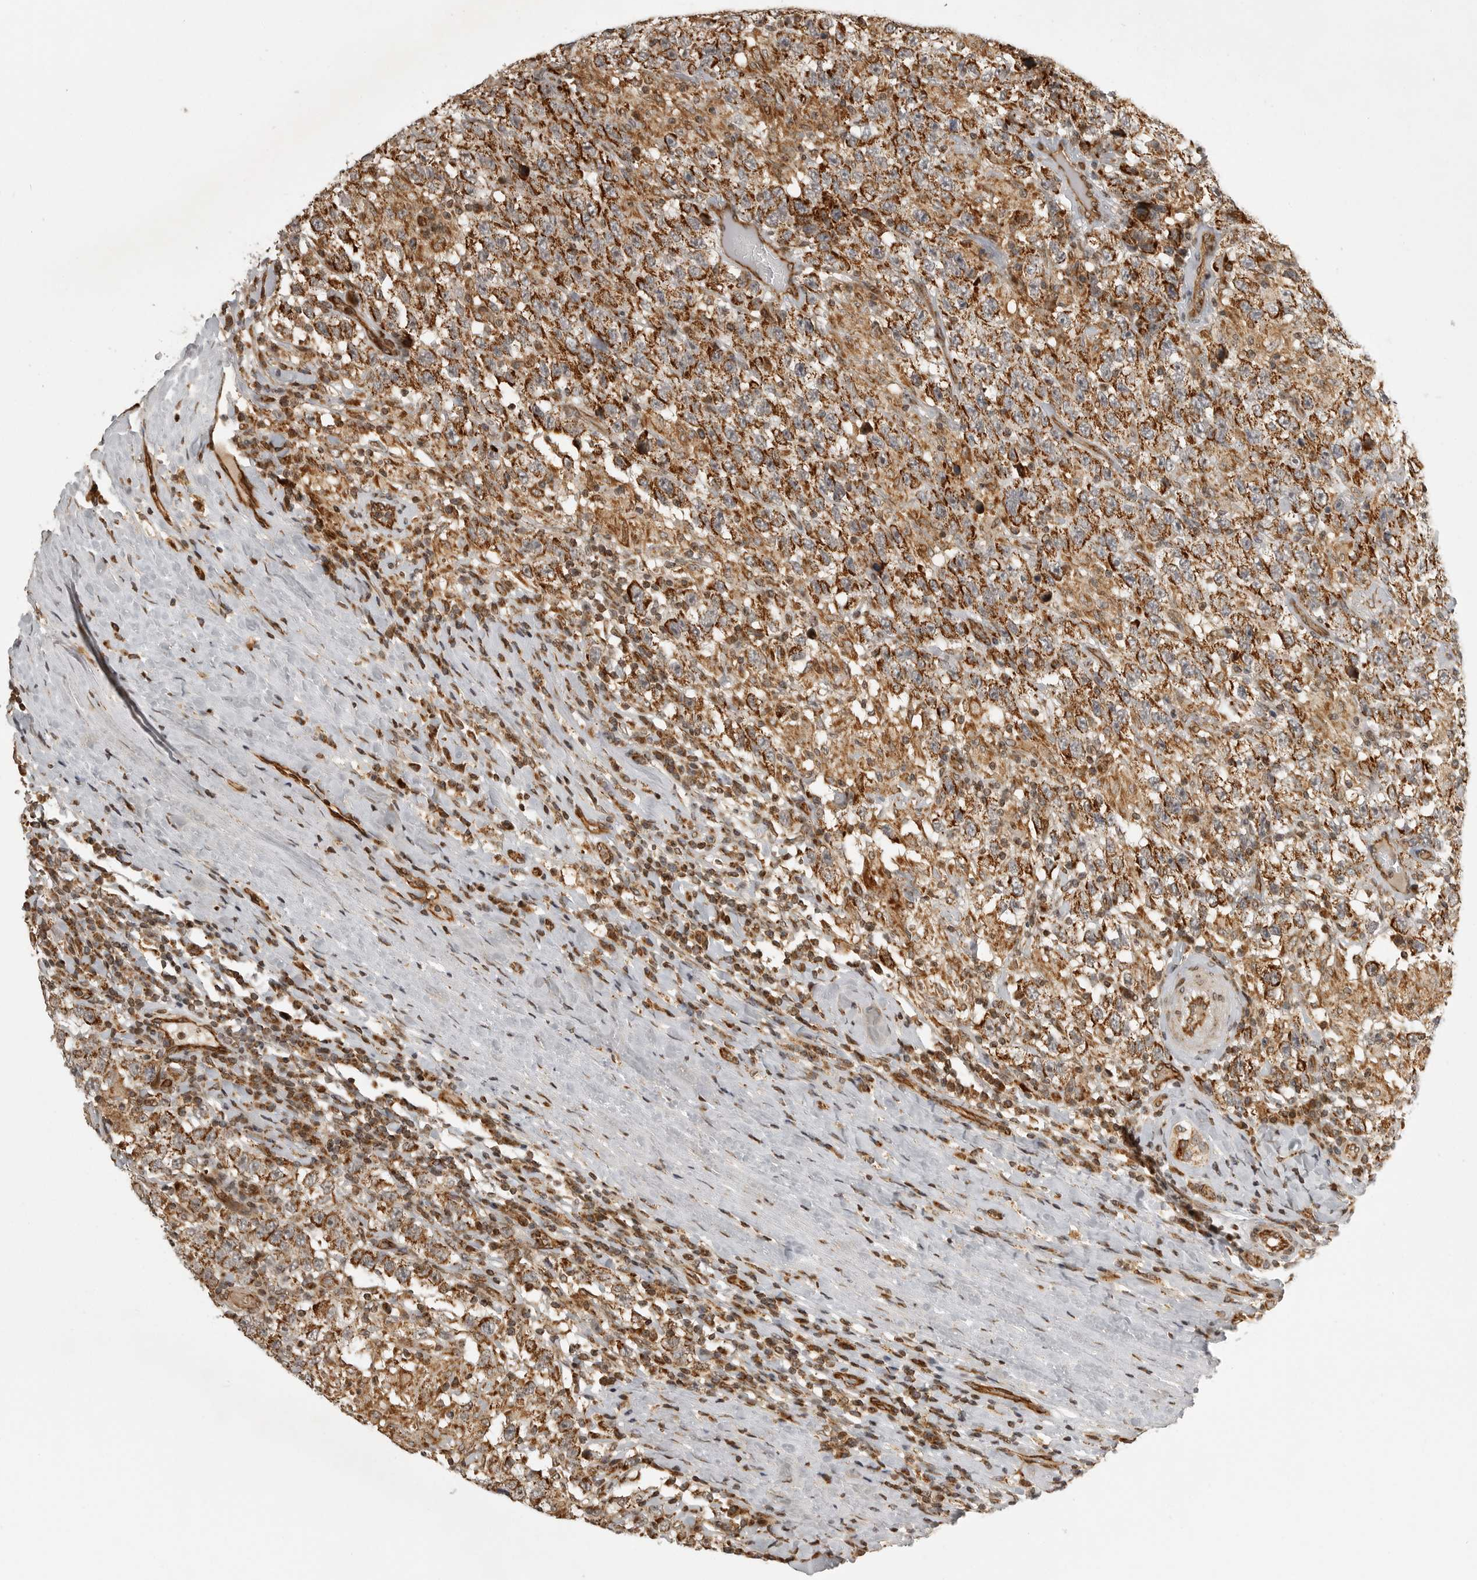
{"staining": {"intensity": "moderate", "quantity": ">75%", "location": "cytoplasmic/membranous"}, "tissue": "testis cancer", "cell_type": "Tumor cells", "image_type": "cancer", "snomed": [{"axis": "morphology", "description": "Seminoma, NOS"}, {"axis": "topography", "description": "Testis"}], "caption": "Protein expression by immunohistochemistry (IHC) demonstrates moderate cytoplasmic/membranous positivity in approximately >75% of tumor cells in seminoma (testis). (Stains: DAB (3,3'-diaminobenzidine) in brown, nuclei in blue, Microscopy: brightfield microscopy at high magnification).", "gene": "NARS2", "patient": {"sex": "male", "age": 41}}